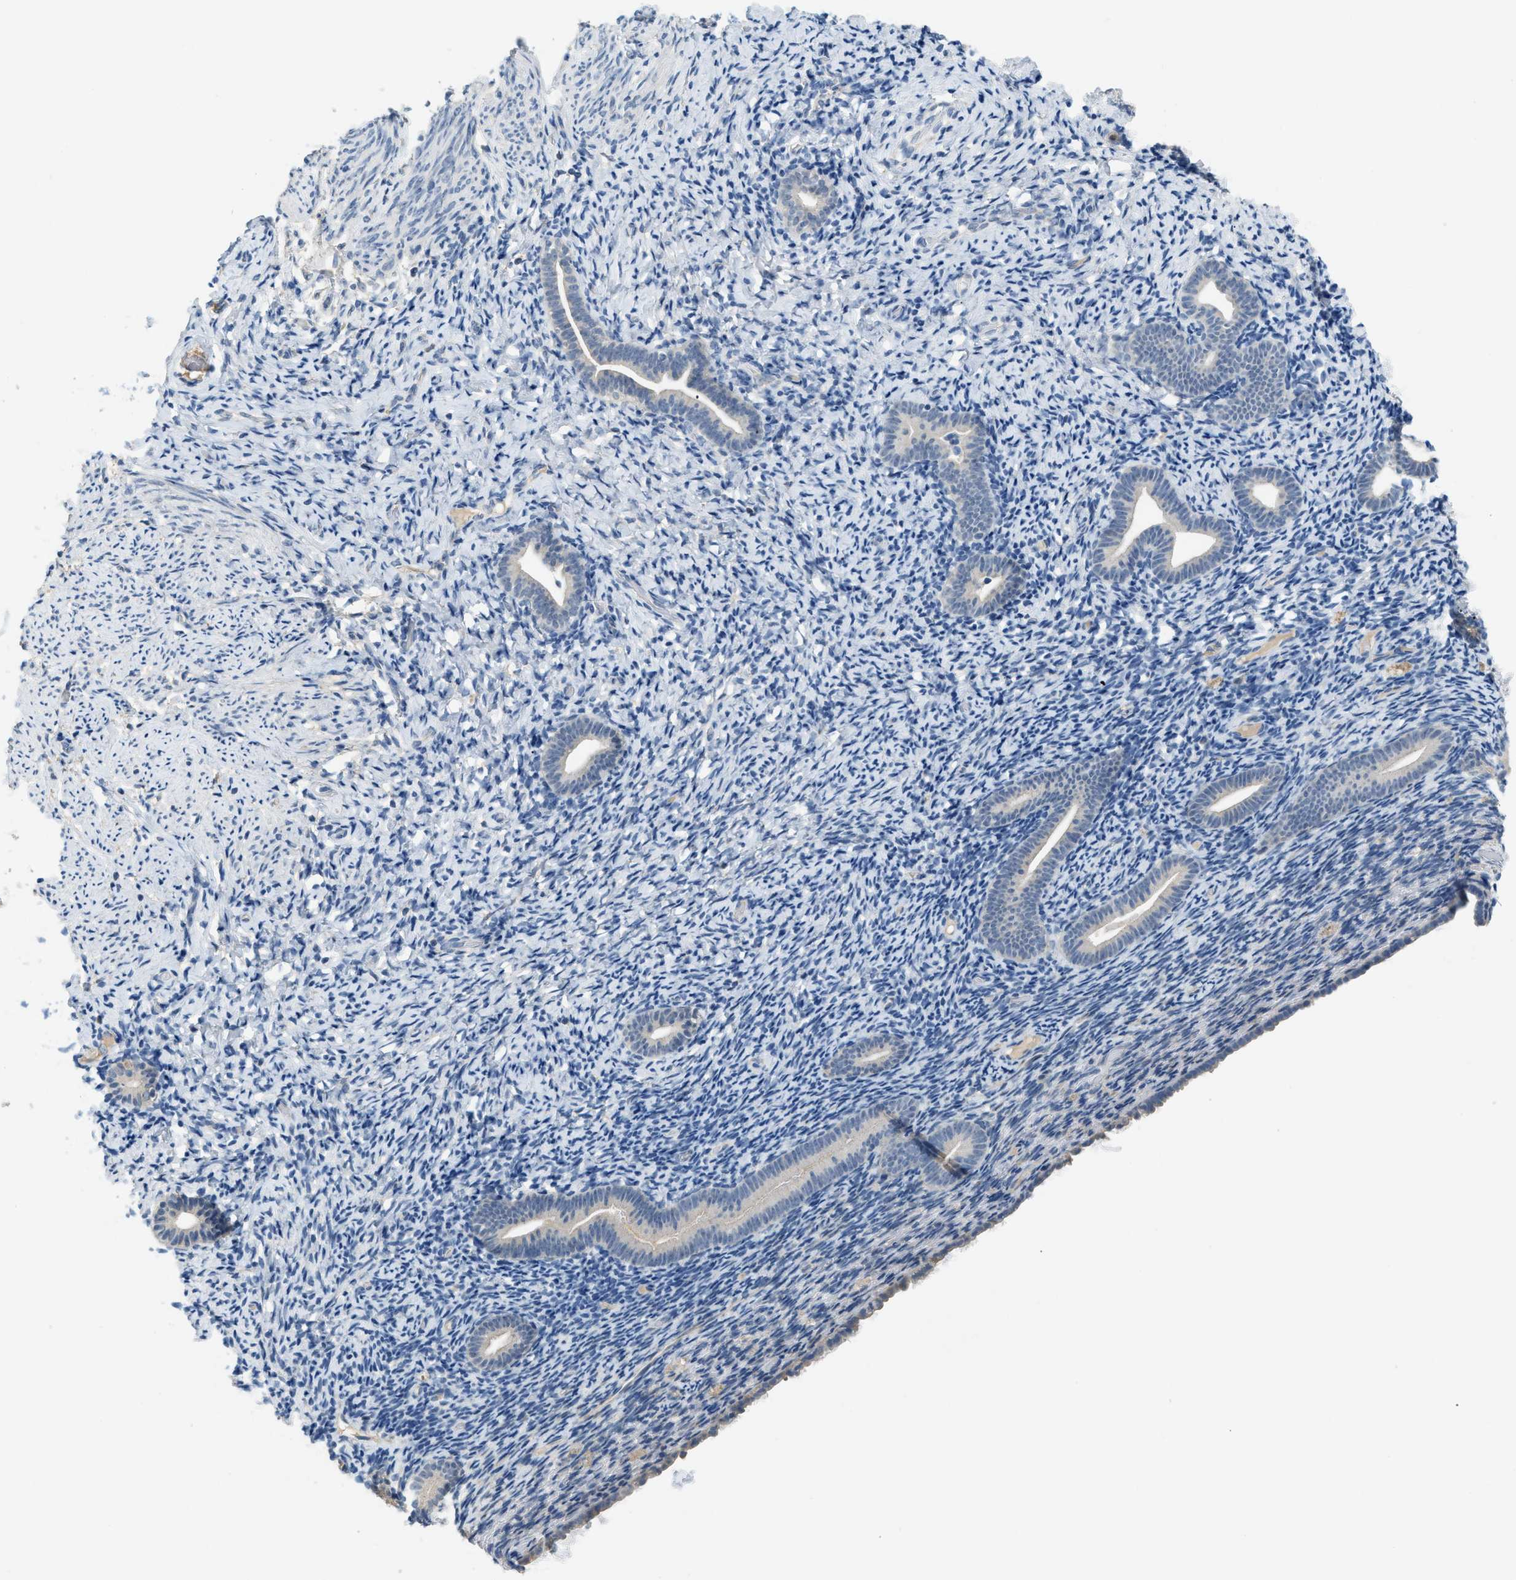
{"staining": {"intensity": "negative", "quantity": "none", "location": "none"}, "tissue": "endometrium", "cell_type": "Cells in endometrial stroma", "image_type": "normal", "snomed": [{"axis": "morphology", "description": "Normal tissue, NOS"}, {"axis": "topography", "description": "Endometrium"}], "caption": "DAB (3,3'-diaminobenzidine) immunohistochemical staining of benign human endometrium displays no significant staining in cells in endometrial stroma. (Stains: DAB (3,3'-diaminobenzidine) immunohistochemistry with hematoxylin counter stain, Microscopy: brightfield microscopy at high magnification).", "gene": "TMEM154", "patient": {"sex": "female", "age": 51}}